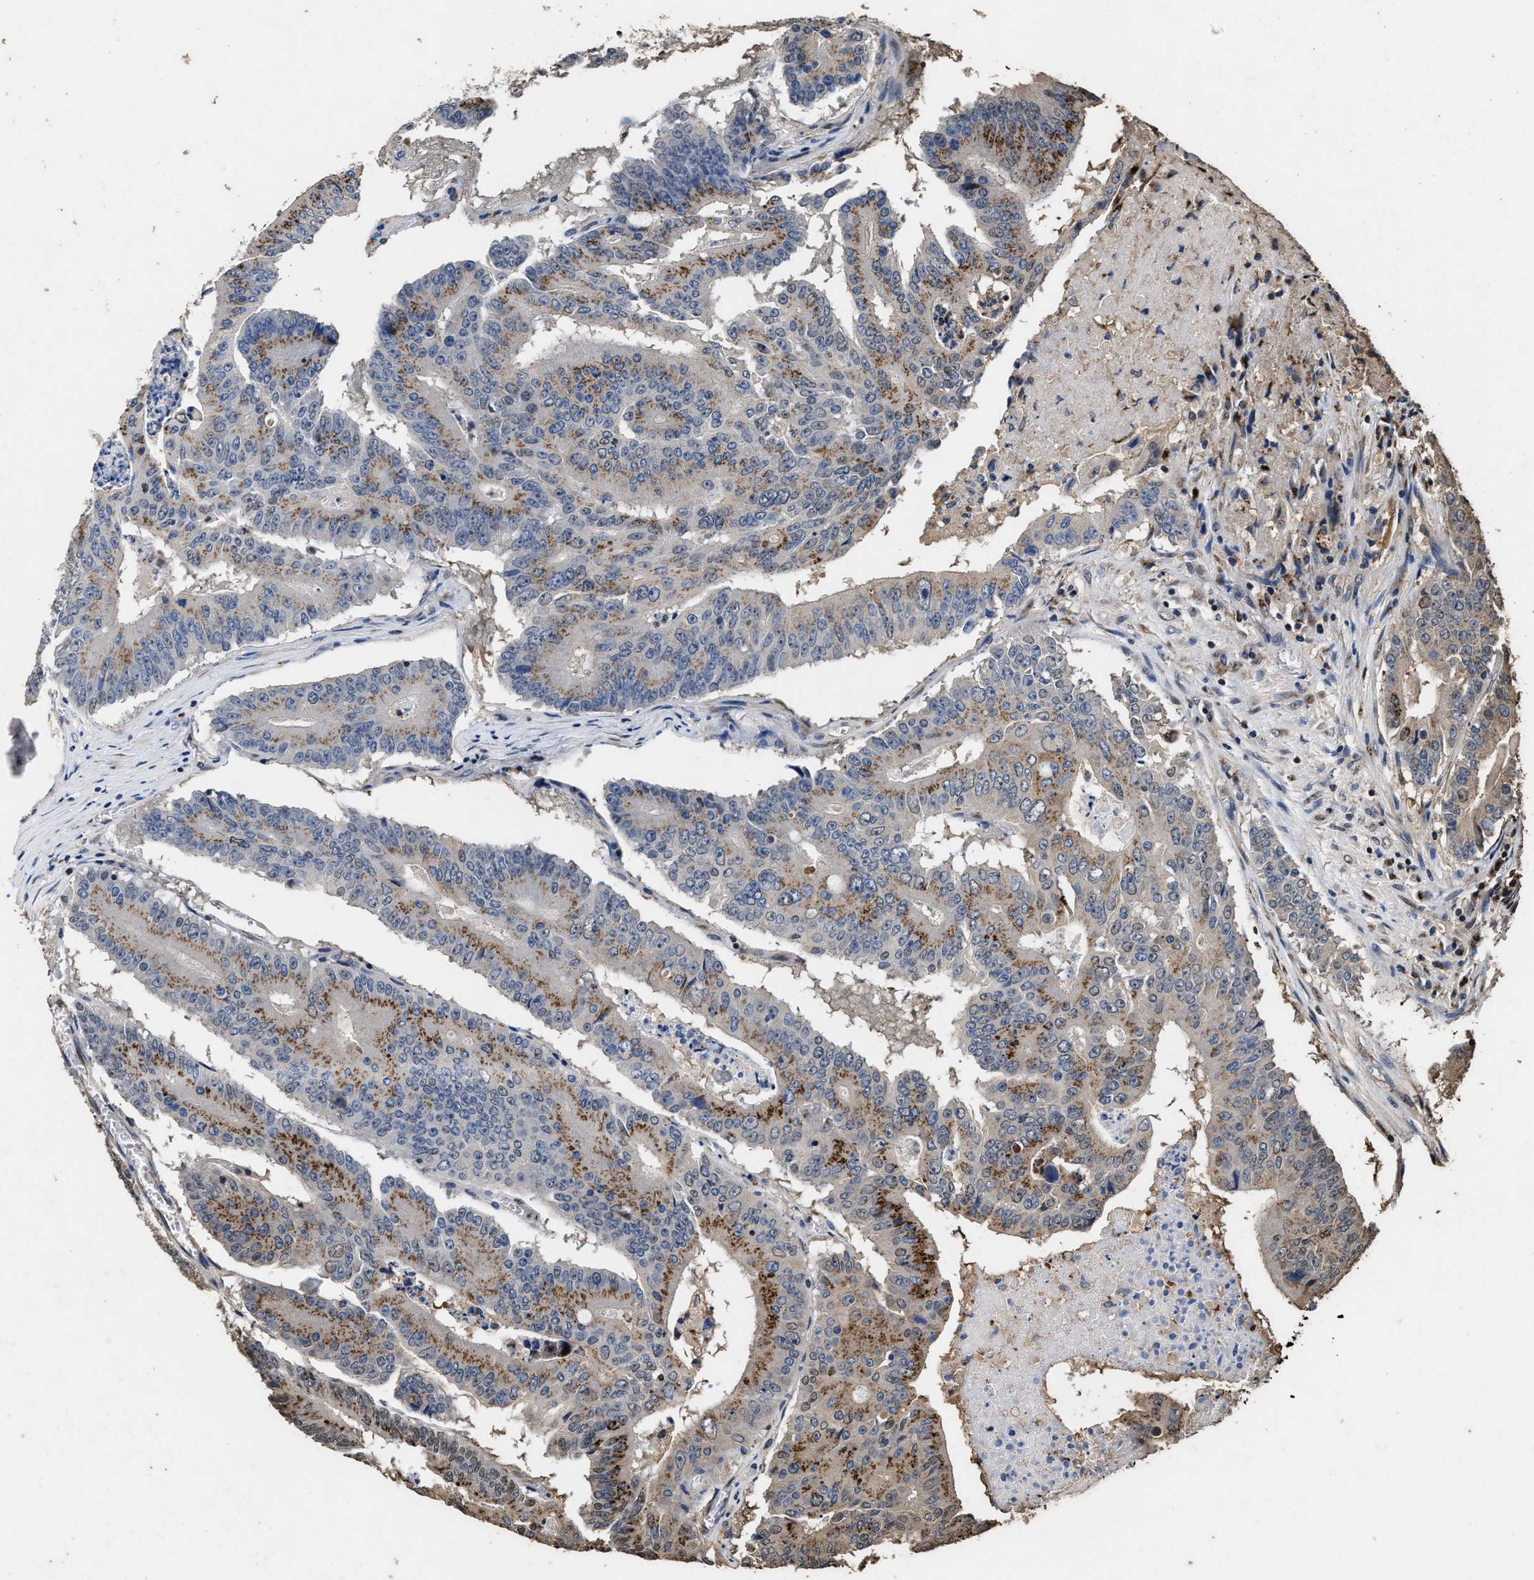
{"staining": {"intensity": "moderate", "quantity": ">75%", "location": "cytoplasmic/membranous"}, "tissue": "colorectal cancer", "cell_type": "Tumor cells", "image_type": "cancer", "snomed": [{"axis": "morphology", "description": "Adenocarcinoma, NOS"}, {"axis": "topography", "description": "Colon"}], "caption": "A brown stain shows moderate cytoplasmic/membranous positivity of a protein in colorectal cancer (adenocarcinoma) tumor cells. (brown staining indicates protein expression, while blue staining denotes nuclei).", "gene": "TPST2", "patient": {"sex": "male", "age": 87}}